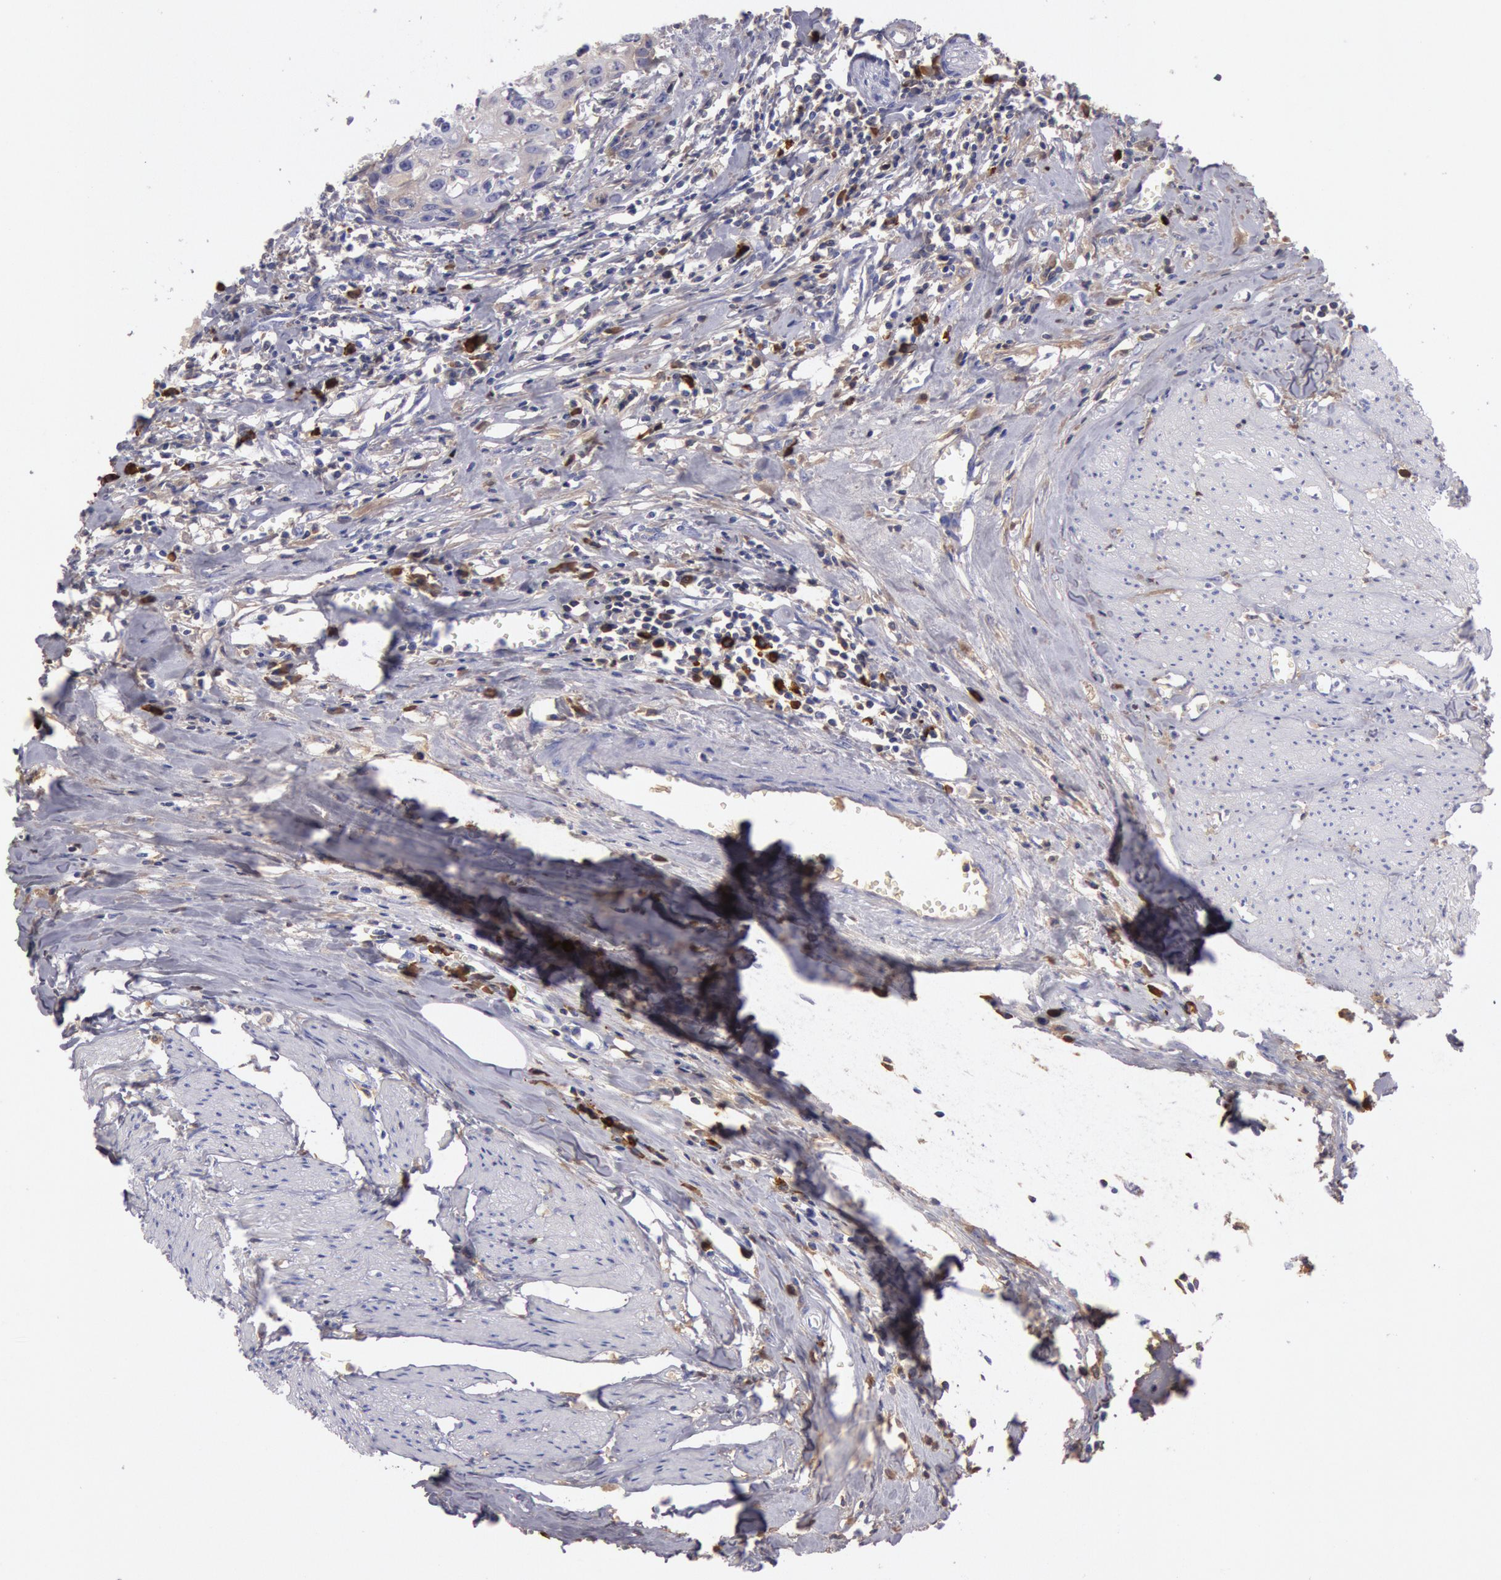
{"staining": {"intensity": "weak", "quantity": "<25%", "location": "cytoplasmic/membranous"}, "tissue": "urothelial cancer", "cell_type": "Tumor cells", "image_type": "cancer", "snomed": [{"axis": "morphology", "description": "Urothelial carcinoma, High grade"}, {"axis": "topography", "description": "Urinary bladder"}], "caption": "An immunohistochemistry (IHC) micrograph of urothelial cancer is shown. There is no staining in tumor cells of urothelial cancer. The staining was performed using DAB to visualize the protein expression in brown, while the nuclei were stained in blue with hematoxylin (Magnification: 20x).", "gene": "IGHG1", "patient": {"sex": "male", "age": 54}}